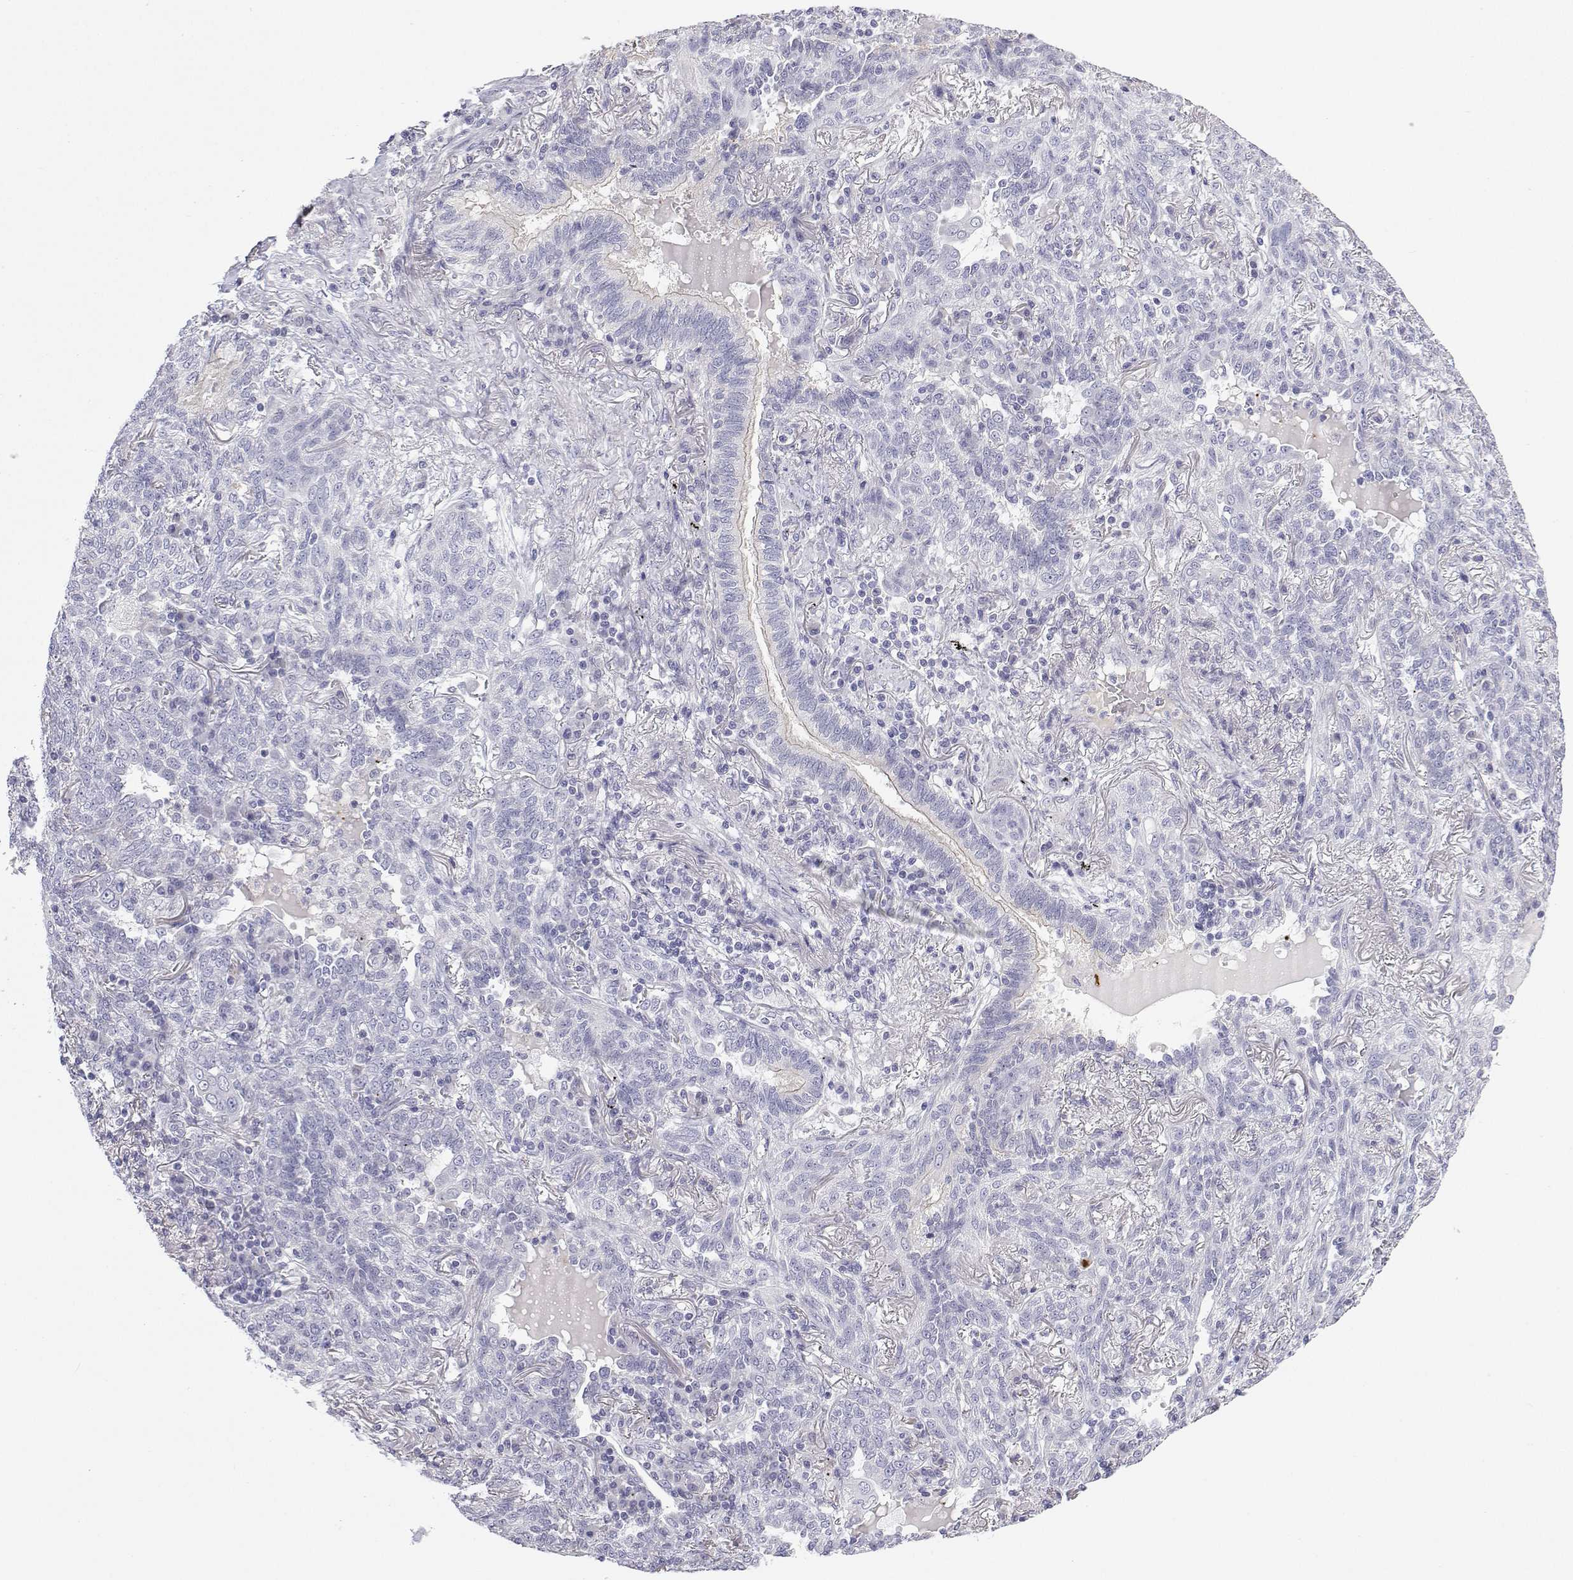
{"staining": {"intensity": "negative", "quantity": "none", "location": "none"}, "tissue": "lung cancer", "cell_type": "Tumor cells", "image_type": "cancer", "snomed": [{"axis": "morphology", "description": "Squamous cell carcinoma, NOS"}, {"axis": "topography", "description": "Lung"}], "caption": "Lung squamous cell carcinoma stained for a protein using immunohistochemistry displays no expression tumor cells.", "gene": "ANKRD65", "patient": {"sex": "female", "age": 70}}